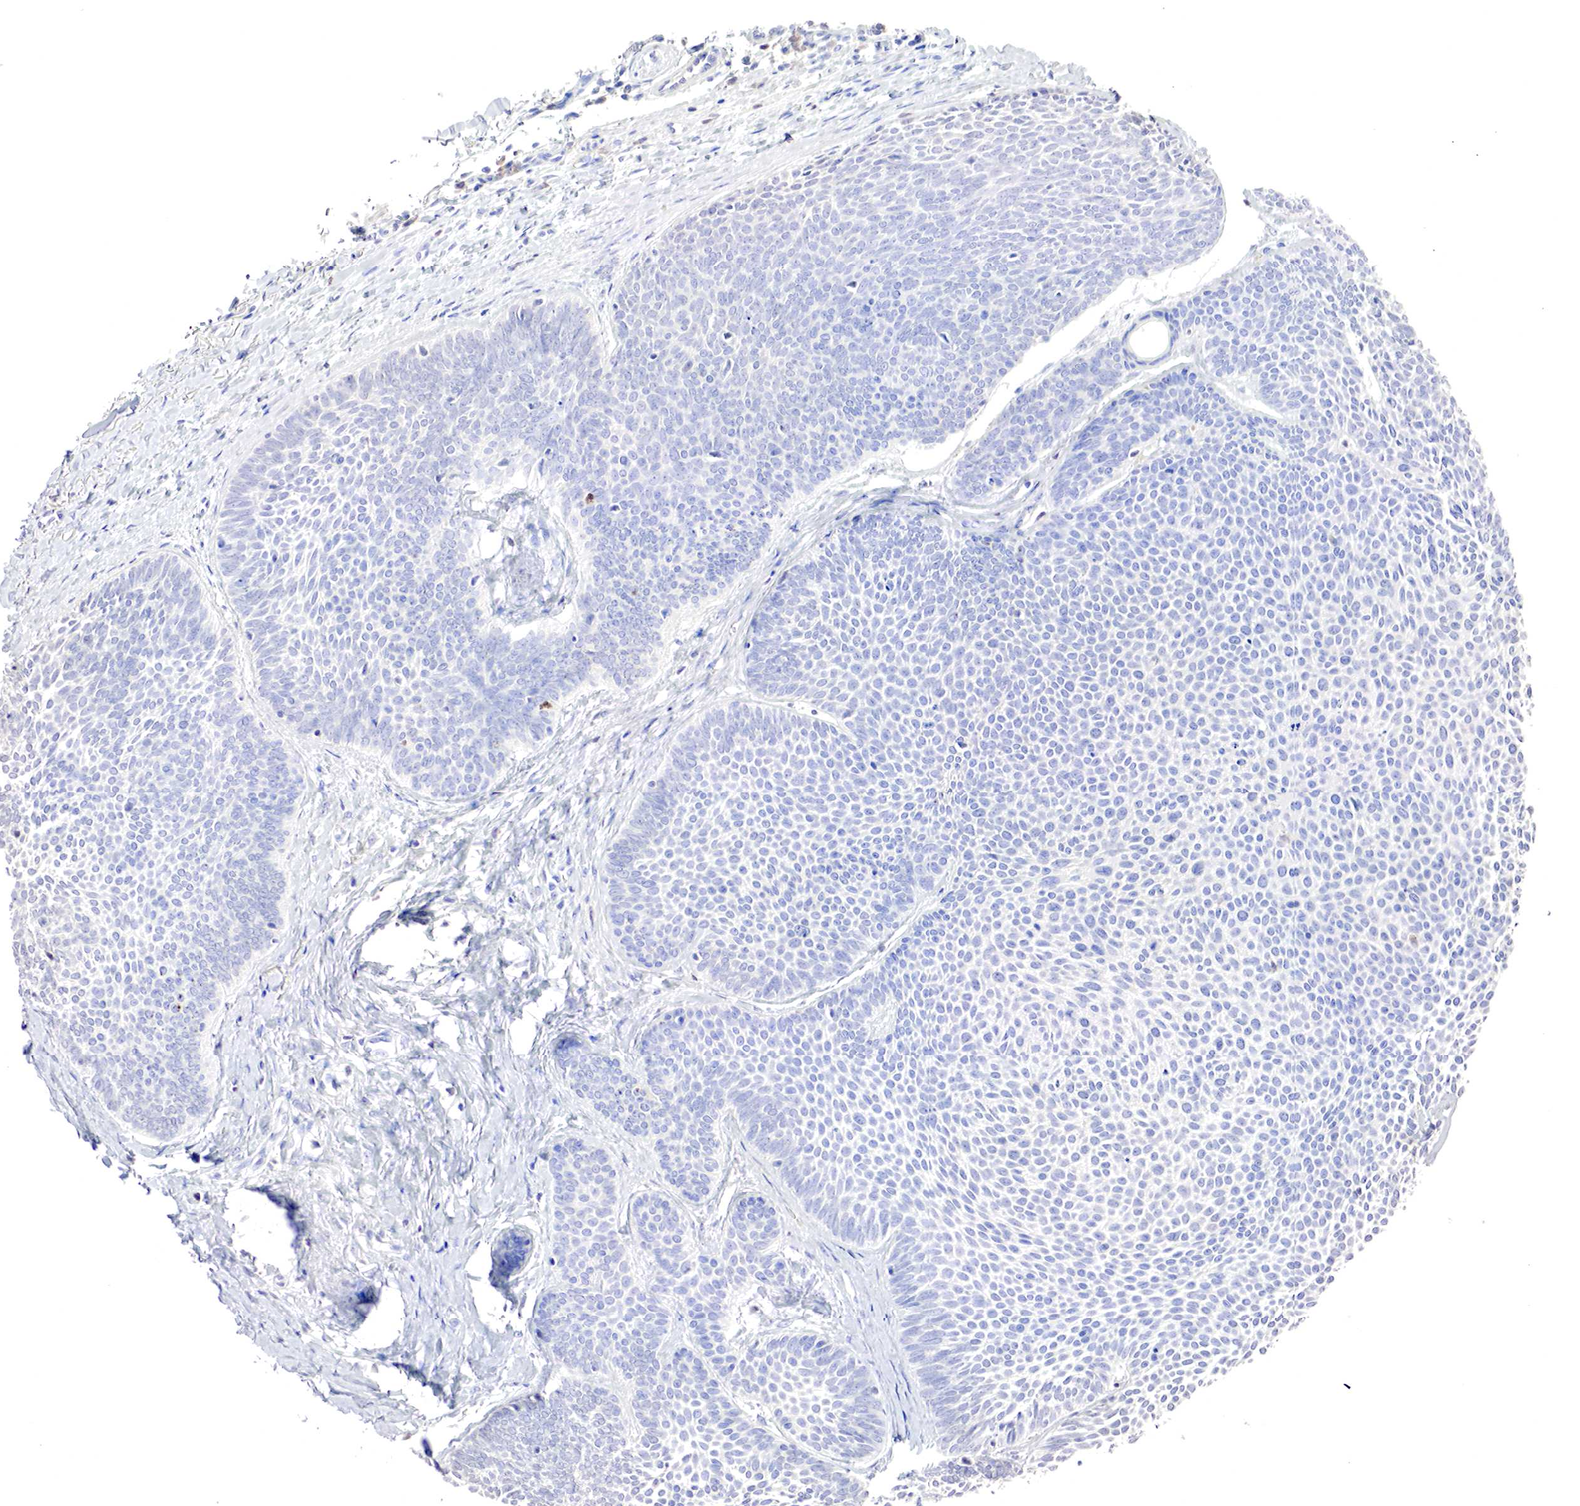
{"staining": {"intensity": "negative", "quantity": "none", "location": "none"}, "tissue": "skin cancer", "cell_type": "Tumor cells", "image_type": "cancer", "snomed": [{"axis": "morphology", "description": "Basal cell carcinoma"}, {"axis": "topography", "description": "Skin"}], "caption": "Tumor cells show no significant staining in basal cell carcinoma (skin).", "gene": "GATA1", "patient": {"sex": "male", "age": 84}}